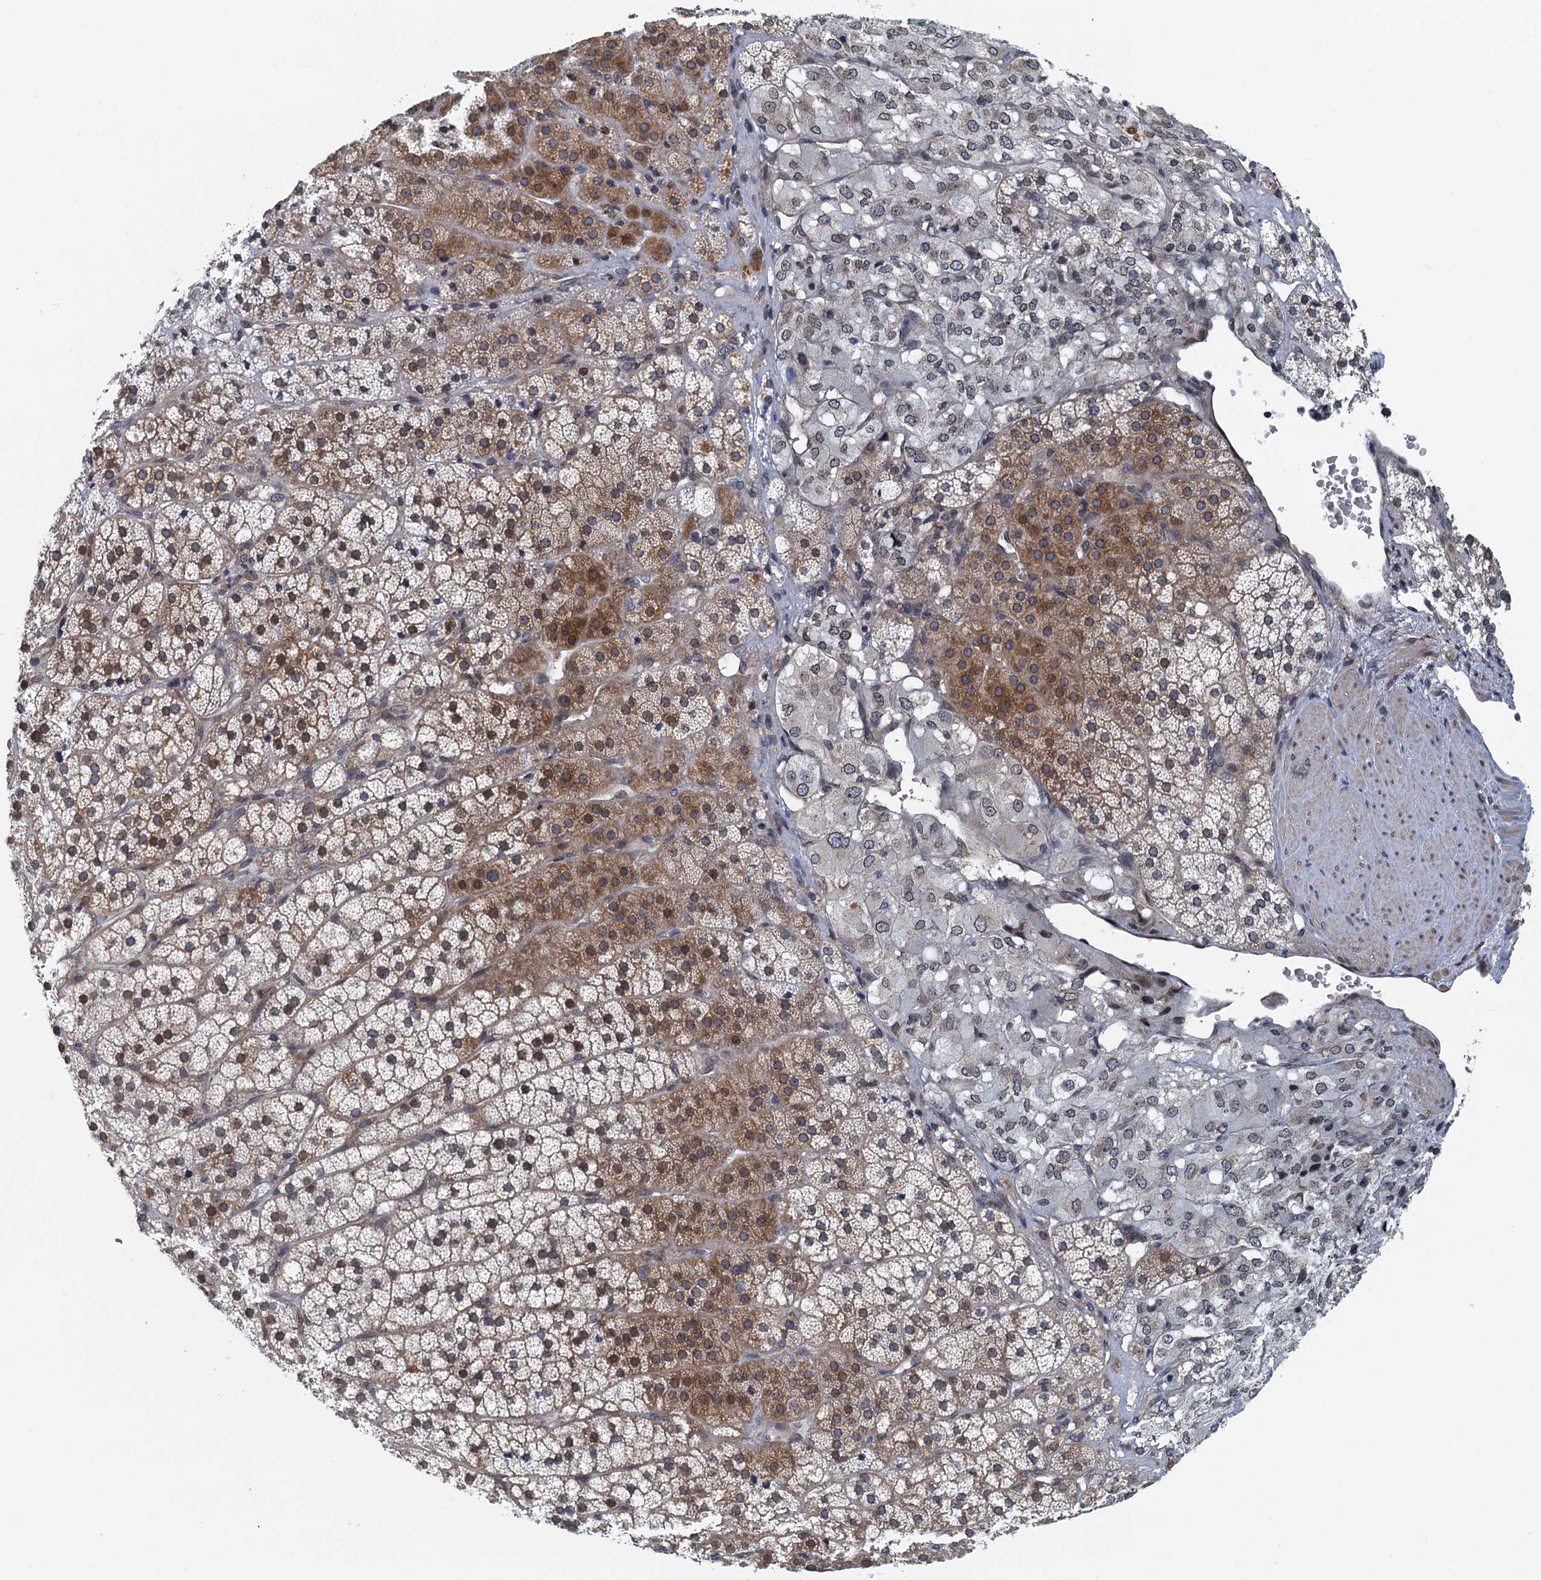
{"staining": {"intensity": "moderate", "quantity": "25%-75%", "location": "cytoplasmic/membranous"}, "tissue": "adrenal gland", "cell_type": "Glandular cells", "image_type": "normal", "snomed": [{"axis": "morphology", "description": "Normal tissue, NOS"}, {"axis": "topography", "description": "Adrenal gland"}], "caption": "A photomicrograph showing moderate cytoplasmic/membranous staining in approximately 25%-75% of glandular cells in benign adrenal gland, as visualized by brown immunohistochemical staining.", "gene": "CCDC34", "patient": {"sex": "female", "age": 44}}